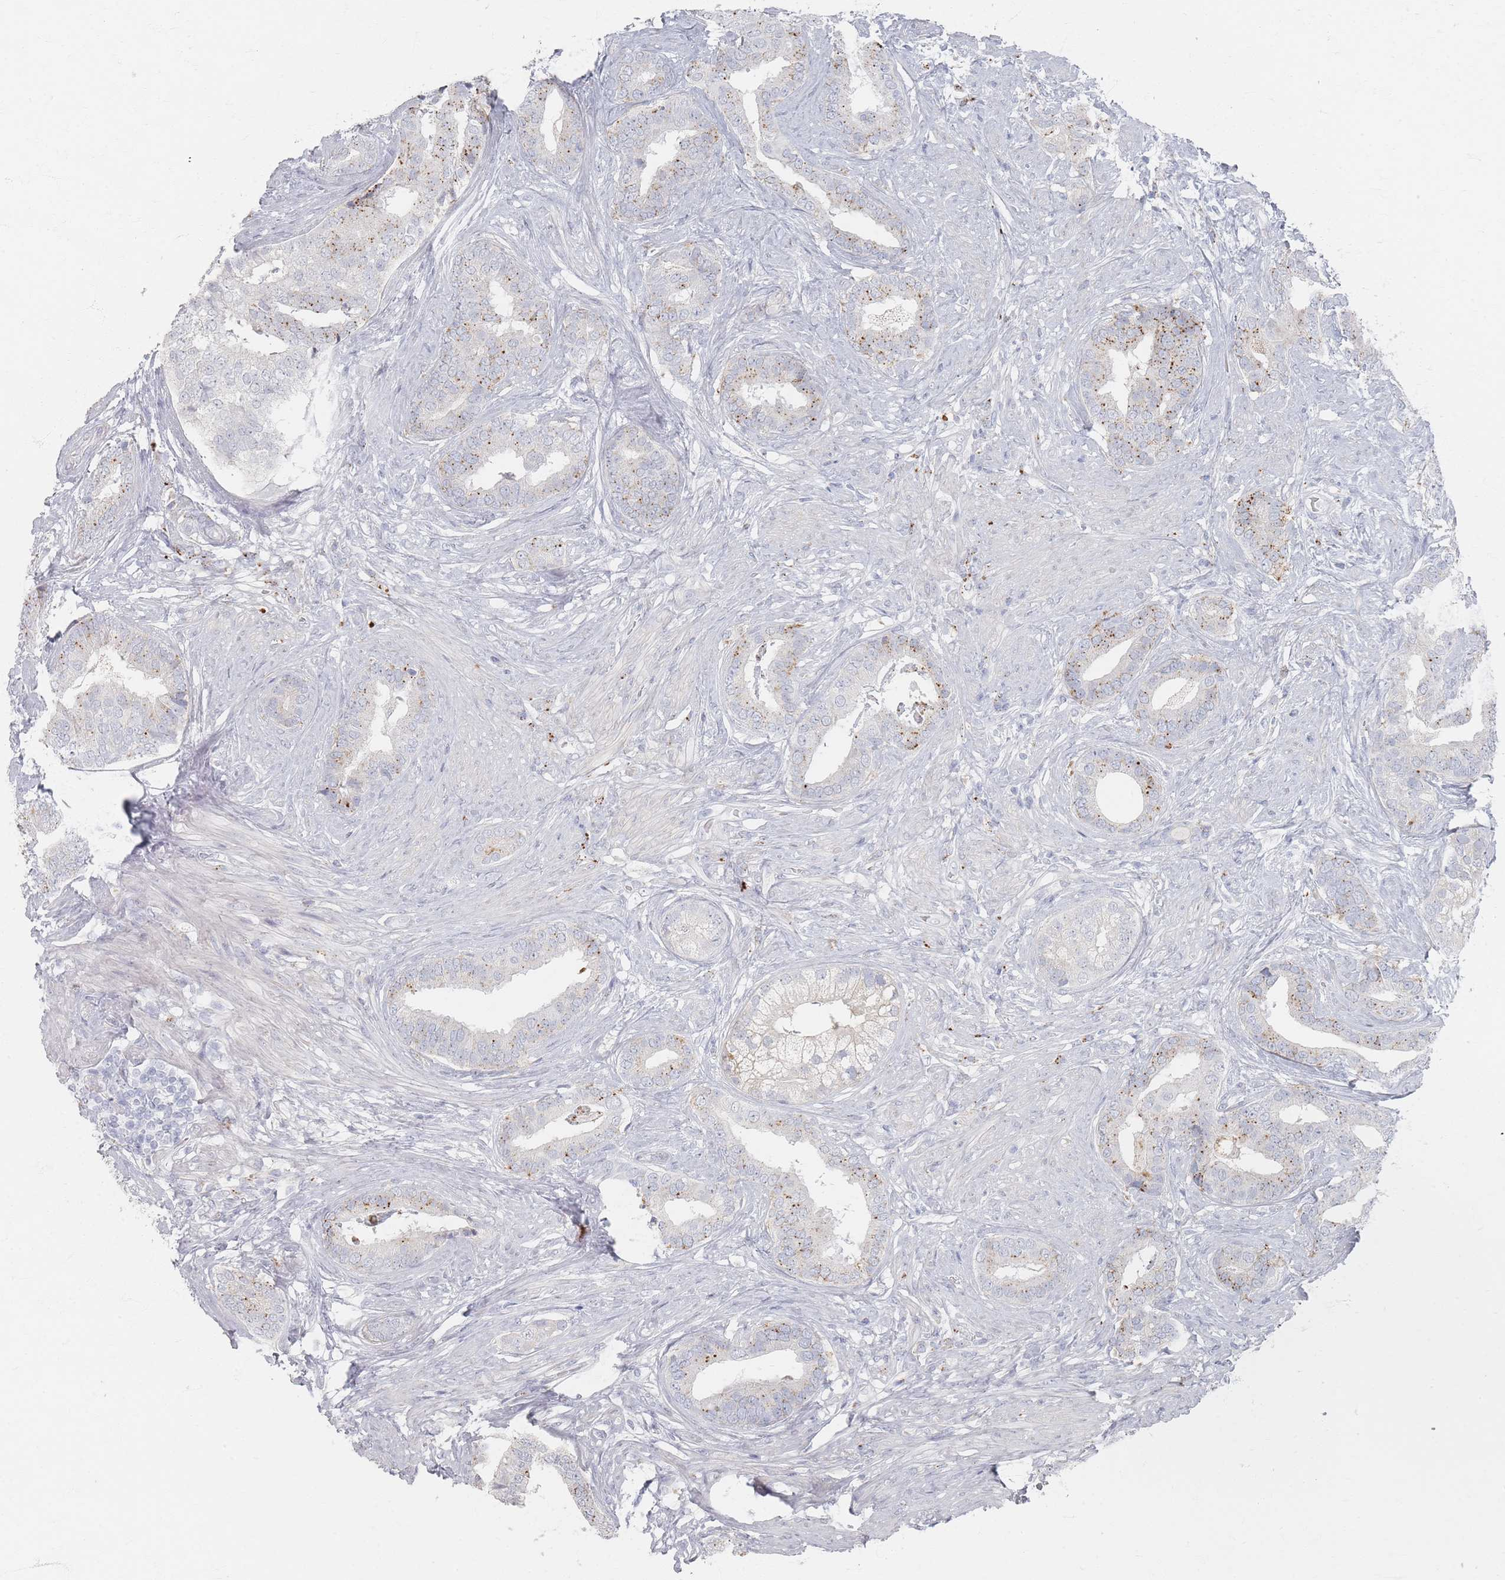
{"staining": {"intensity": "moderate", "quantity": "25%-75%", "location": "cytoplasmic/membranous"}, "tissue": "prostate cancer", "cell_type": "Tumor cells", "image_type": "cancer", "snomed": [{"axis": "morphology", "description": "Adenocarcinoma, High grade"}, {"axis": "topography", "description": "Prostate"}], "caption": "Immunohistochemistry of human high-grade adenocarcinoma (prostate) demonstrates medium levels of moderate cytoplasmic/membranous expression in about 25%-75% of tumor cells.", "gene": "SLC2A11", "patient": {"sex": "male", "age": 55}}